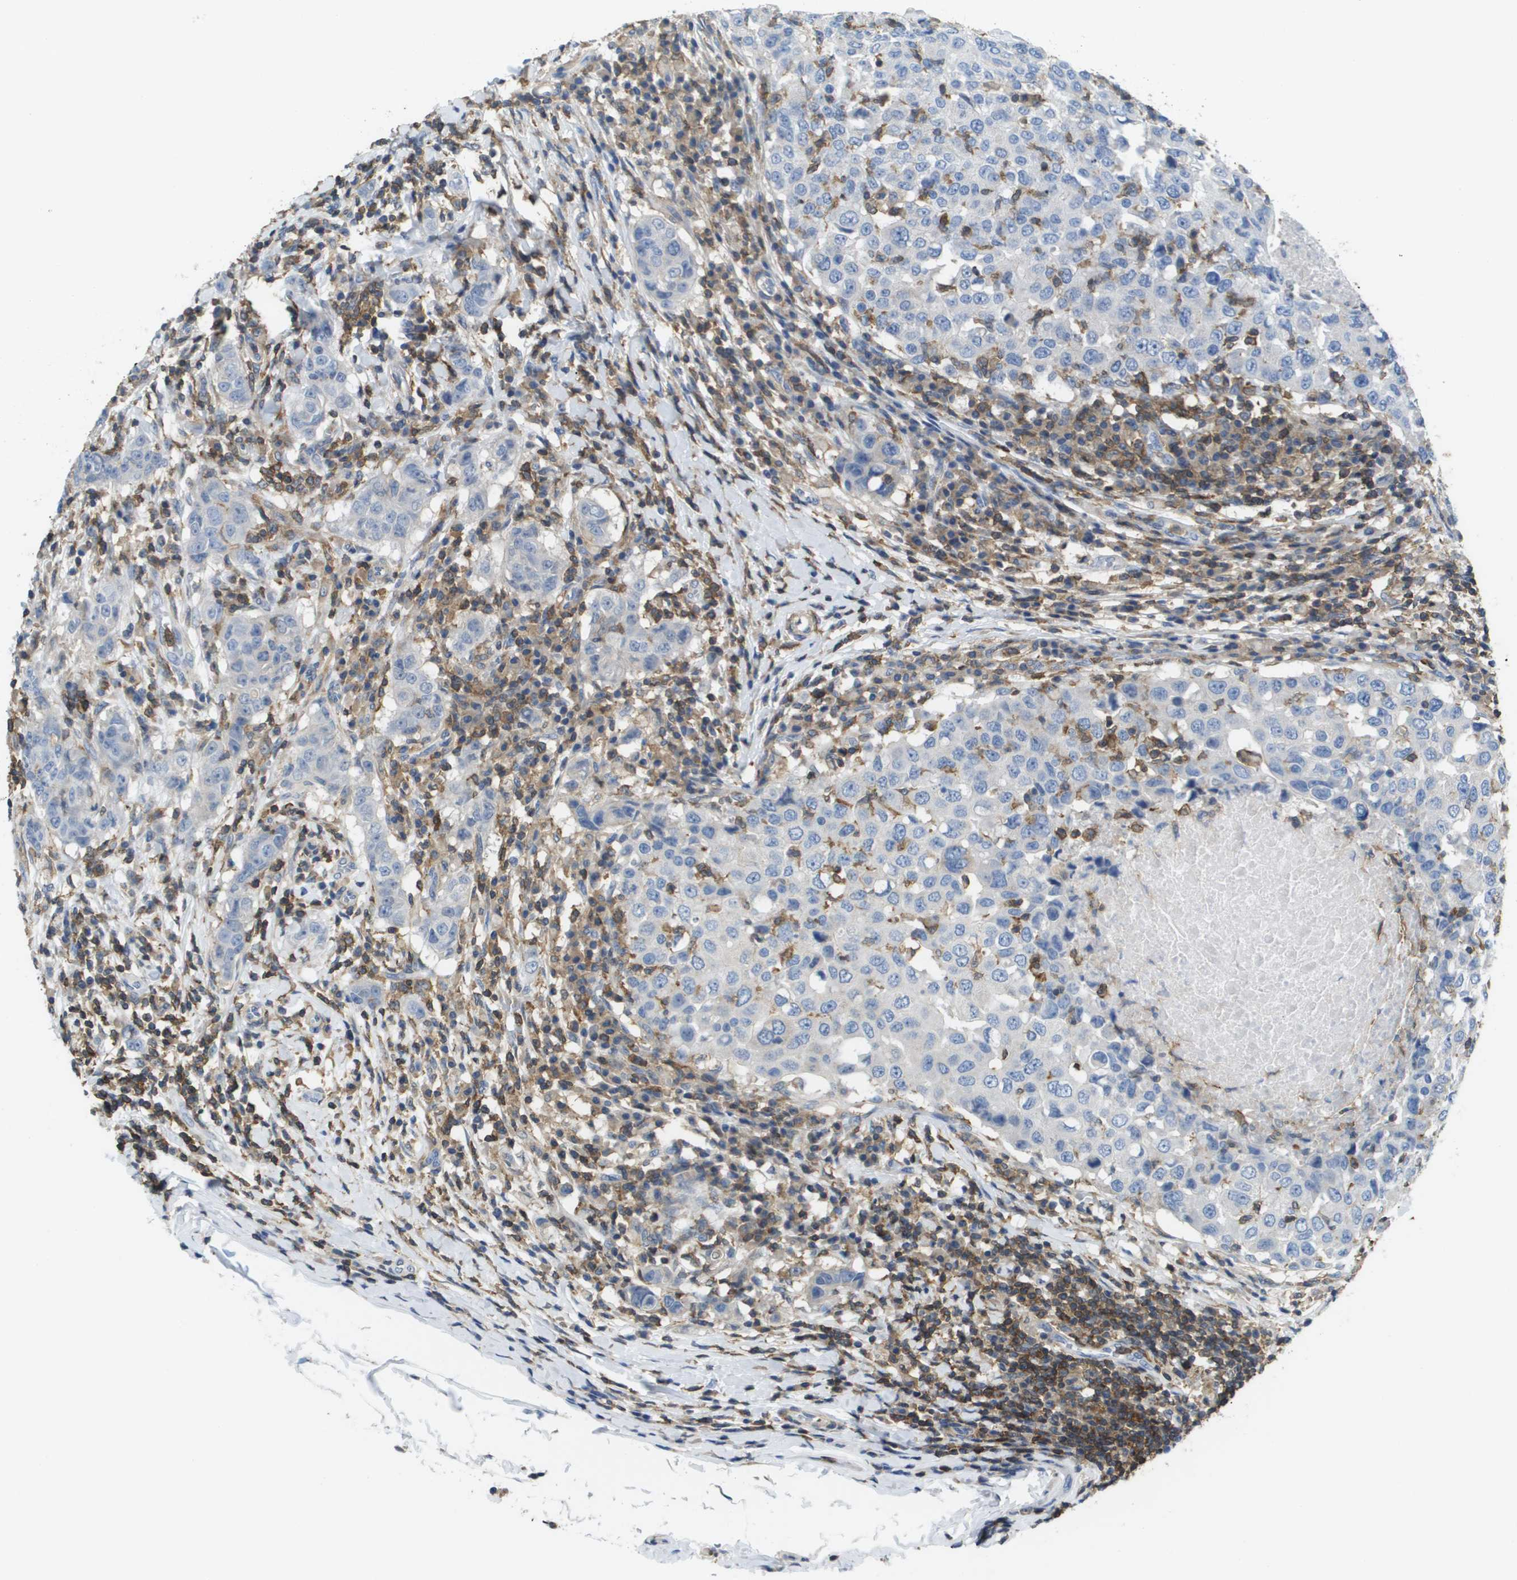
{"staining": {"intensity": "negative", "quantity": "none", "location": "none"}, "tissue": "breast cancer", "cell_type": "Tumor cells", "image_type": "cancer", "snomed": [{"axis": "morphology", "description": "Duct carcinoma"}, {"axis": "topography", "description": "Breast"}], "caption": "Intraductal carcinoma (breast) stained for a protein using immunohistochemistry (IHC) shows no positivity tumor cells.", "gene": "RCSD1", "patient": {"sex": "female", "age": 27}}